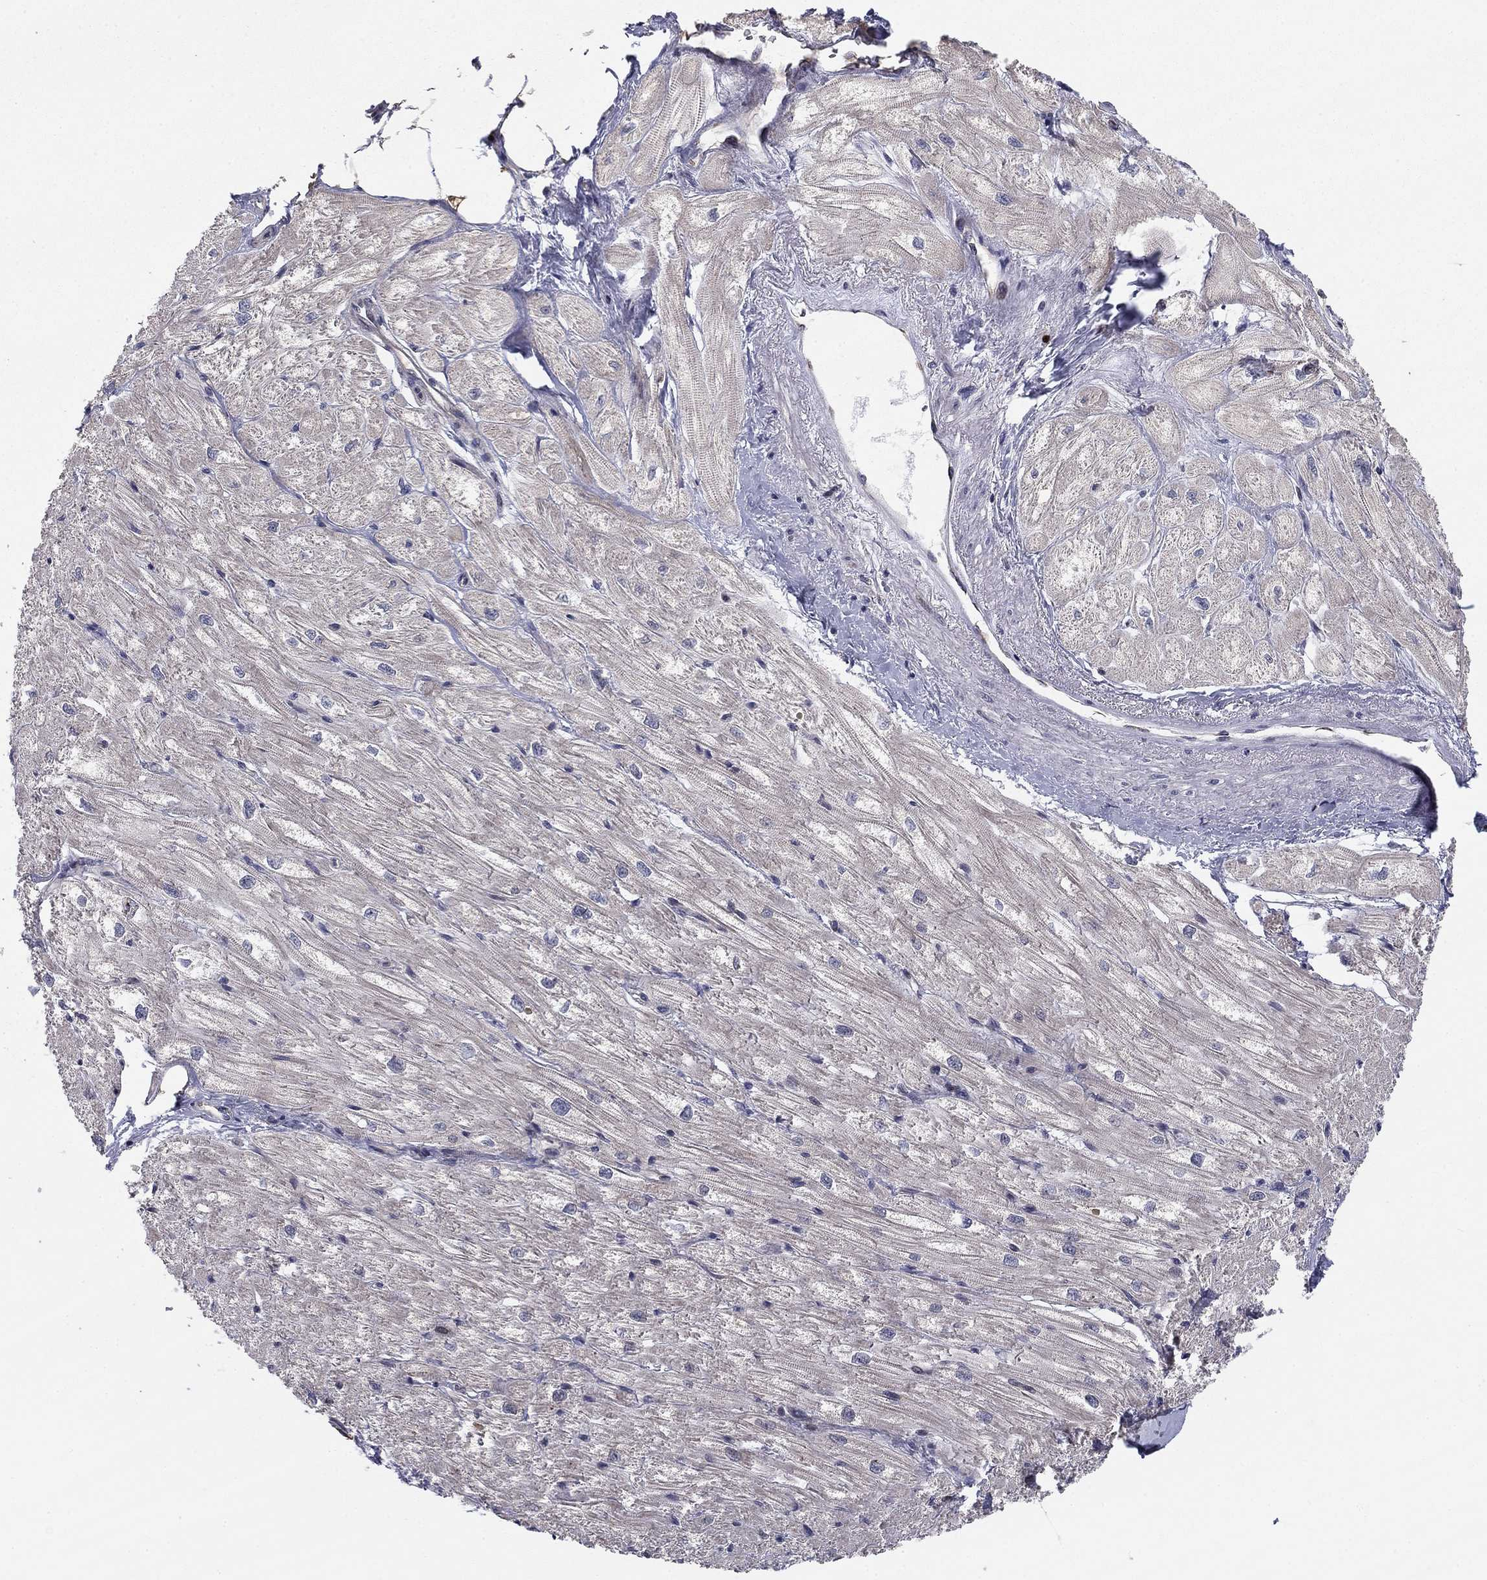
{"staining": {"intensity": "negative", "quantity": "none", "location": "none"}, "tissue": "heart muscle", "cell_type": "Cardiomyocytes", "image_type": "normal", "snomed": [{"axis": "morphology", "description": "Normal tissue, NOS"}, {"axis": "topography", "description": "Heart"}], "caption": "The micrograph shows no significant expression in cardiomyocytes of heart muscle.", "gene": "BCL11A", "patient": {"sex": "male", "age": 57}}